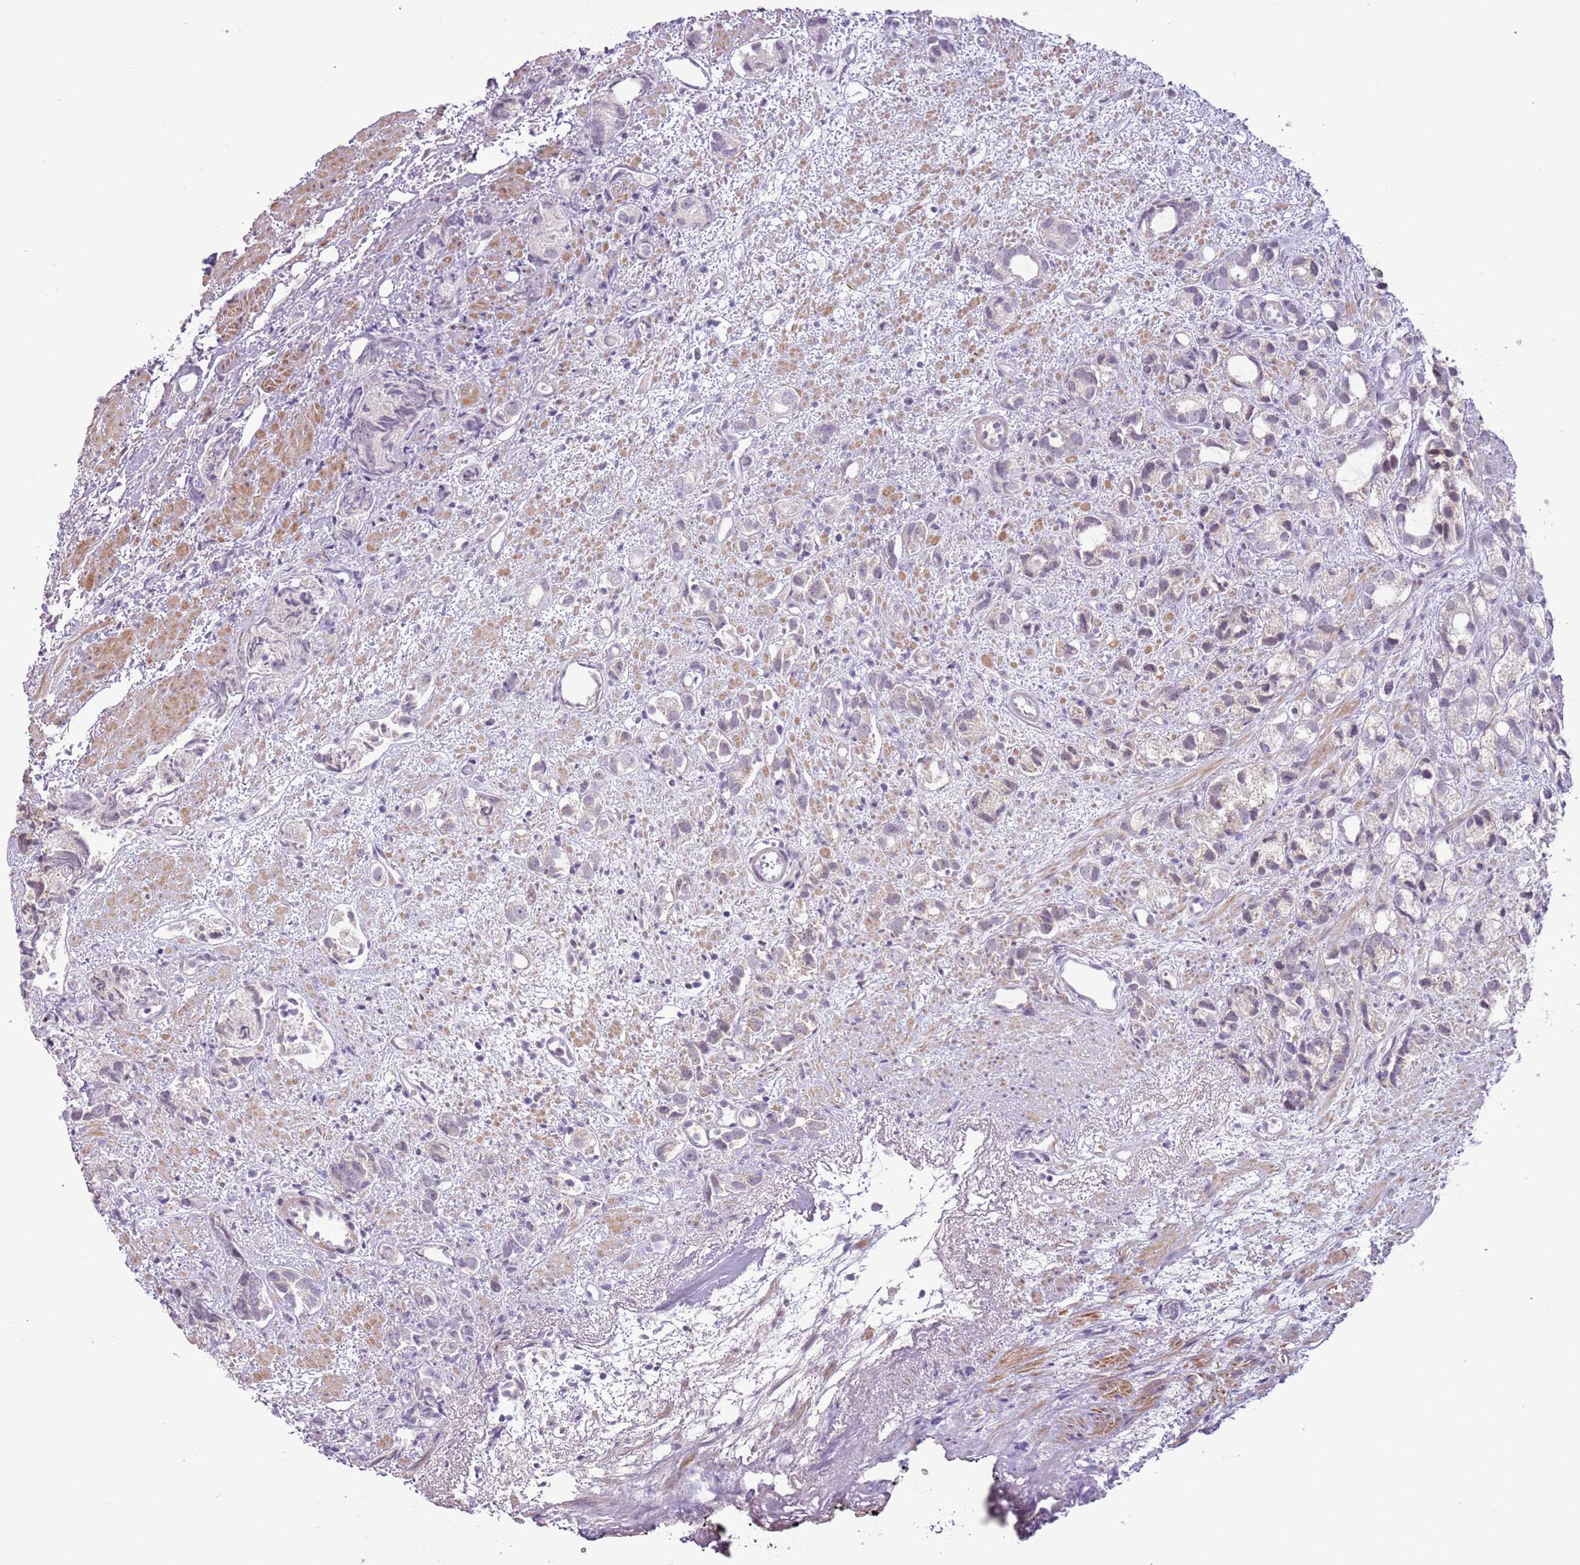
{"staining": {"intensity": "negative", "quantity": "none", "location": "none"}, "tissue": "prostate cancer", "cell_type": "Tumor cells", "image_type": "cancer", "snomed": [{"axis": "morphology", "description": "Adenocarcinoma, High grade"}, {"axis": "topography", "description": "Prostate"}], "caption": "This is an immunohistochemistry image of prostate high-grade adenocarcinoma. There is no positivity in tumor cells.", "gene": "MLLT11", "patient": {"sex": "male", "age": 82}}